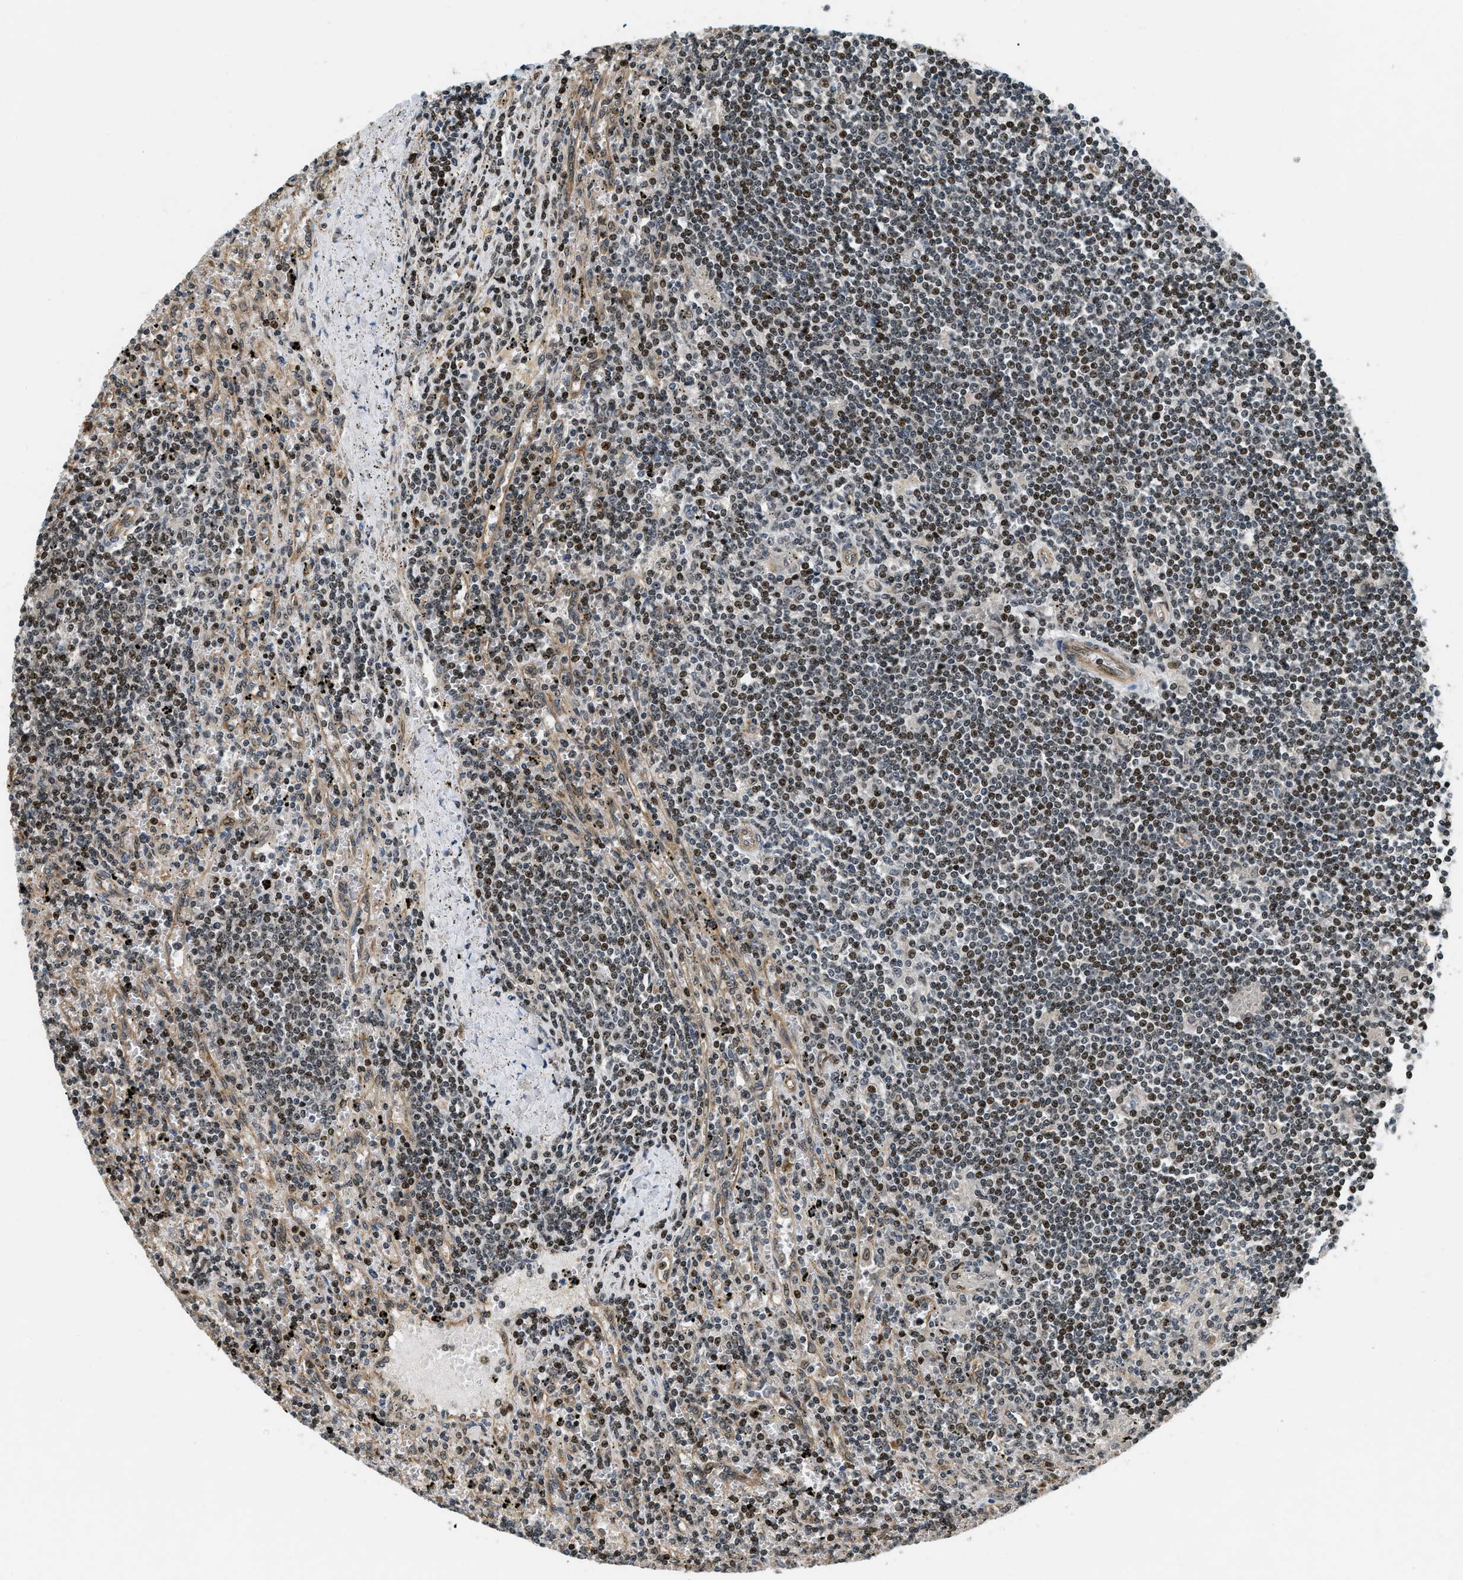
{"staining": {"intensity": "moderate", "quantity": "25%-75%", "location": "nuclear"}, "tissue": "lymphoma", "cell_type": "Tumor cells", "image_type": "cancer", "snomed": [{"axis": "morphology", "description": "Malignant lymphoma, non-Hodgkin's type, Low grade"}, {"axis": "topography", "description": "Spleen"}], "caption": "A brown stain shows moderate nuclear expression of a protein in lymphoma tumor cells.", "gene": "LTA4H", "patient": {"sex": "male", "age": 76}}